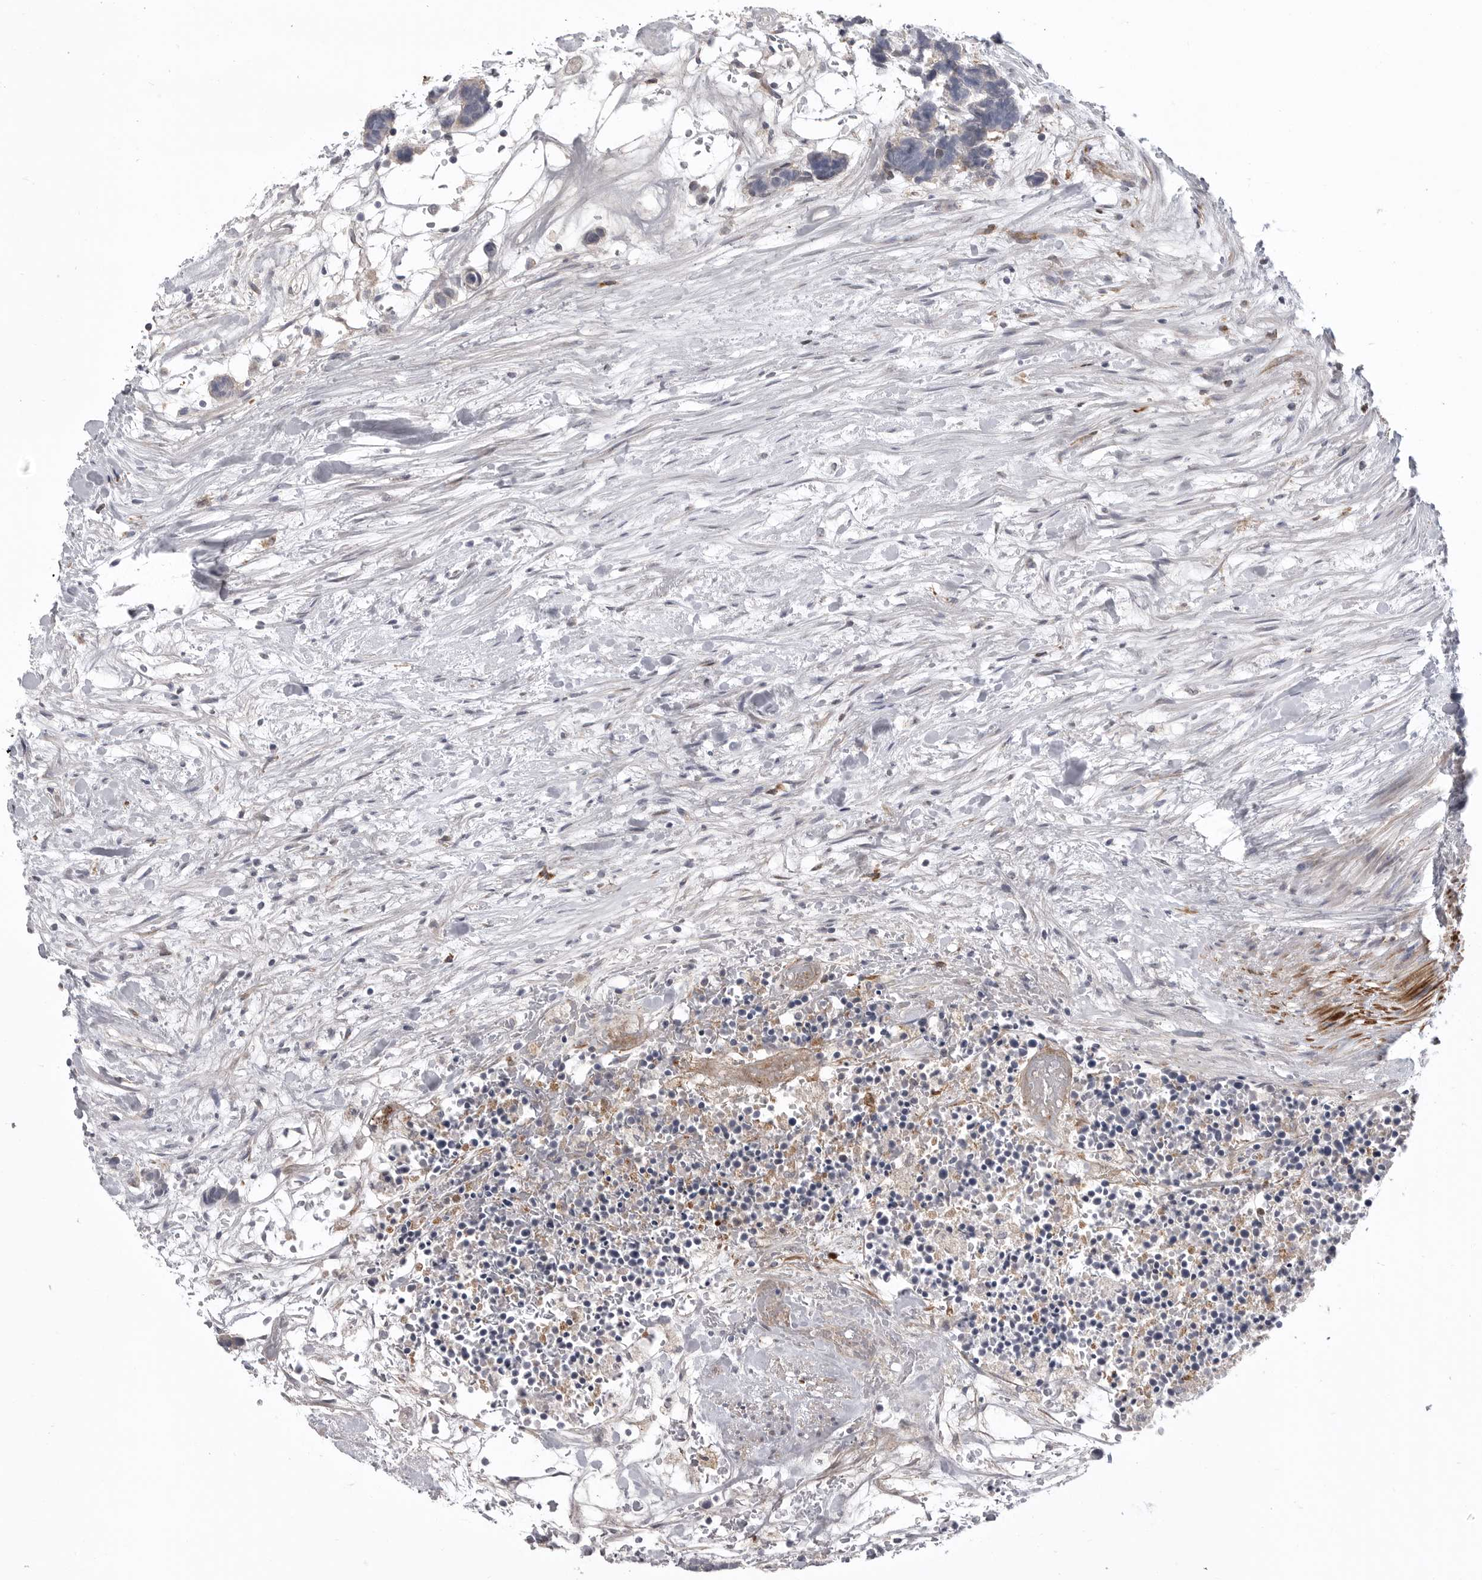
{"staining": {"intensity": "weak", "quantity": "<25%", "location": "cytoplasmic/membranous"}, "tissue": "carcinoid", "cell_type": "Tumor cells", "image_type": "cancer", "snomed": [{"axis": "morphology", "description": "Carcinoma, NOS"}, {"axis": "morphology", "description": "Carcinoid, malignant, NOS"}, {"axis": "topography", "description": "Urinary bladder"}], "caption": "Immunohistochemistry histopathology image of neoplastic tissue: carcinoma stained with DAB demonstrates no significant protein positivity in tumor cells.", "gene": "SERPING1", "patient": {"sex": "male", "age": 57}}